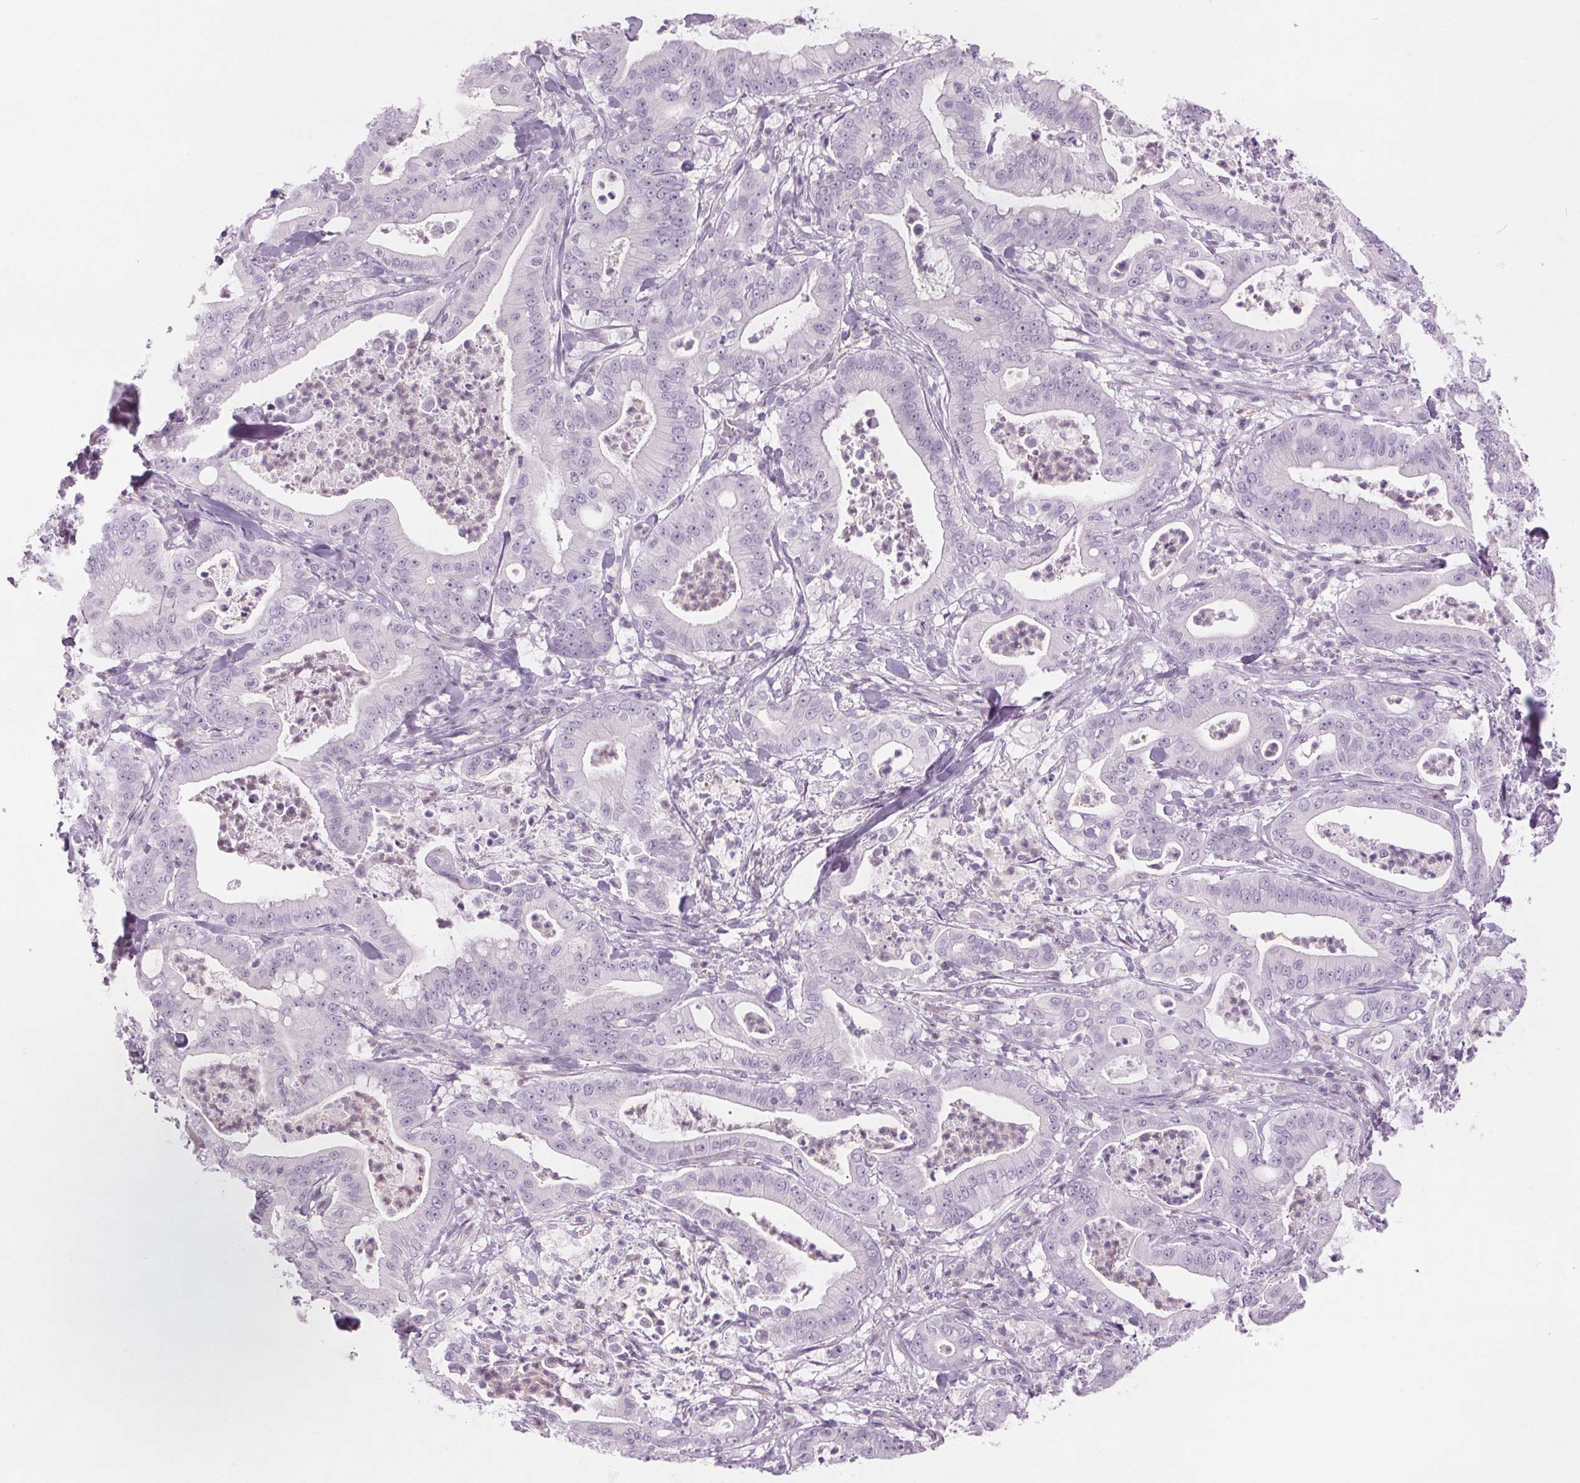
{"staining": {"intensity": "negative", "quantity": "none", "location": "none"}, "tissue": "pancreatic cancer", "cell_type": "Tumor cells", "image_type": "cancer", "snomed": [{"axis": "morphology", "description": "Adenocarcinoma, NOS"}, {"axis": "topography", "description": "Pancreas"}], "caption": "Tumor cells are negative for brown protein staining in pancreatic adenocarcinoma.", "gene": "SLC6A19", "patient": {"sex": "male", "age": 71}}